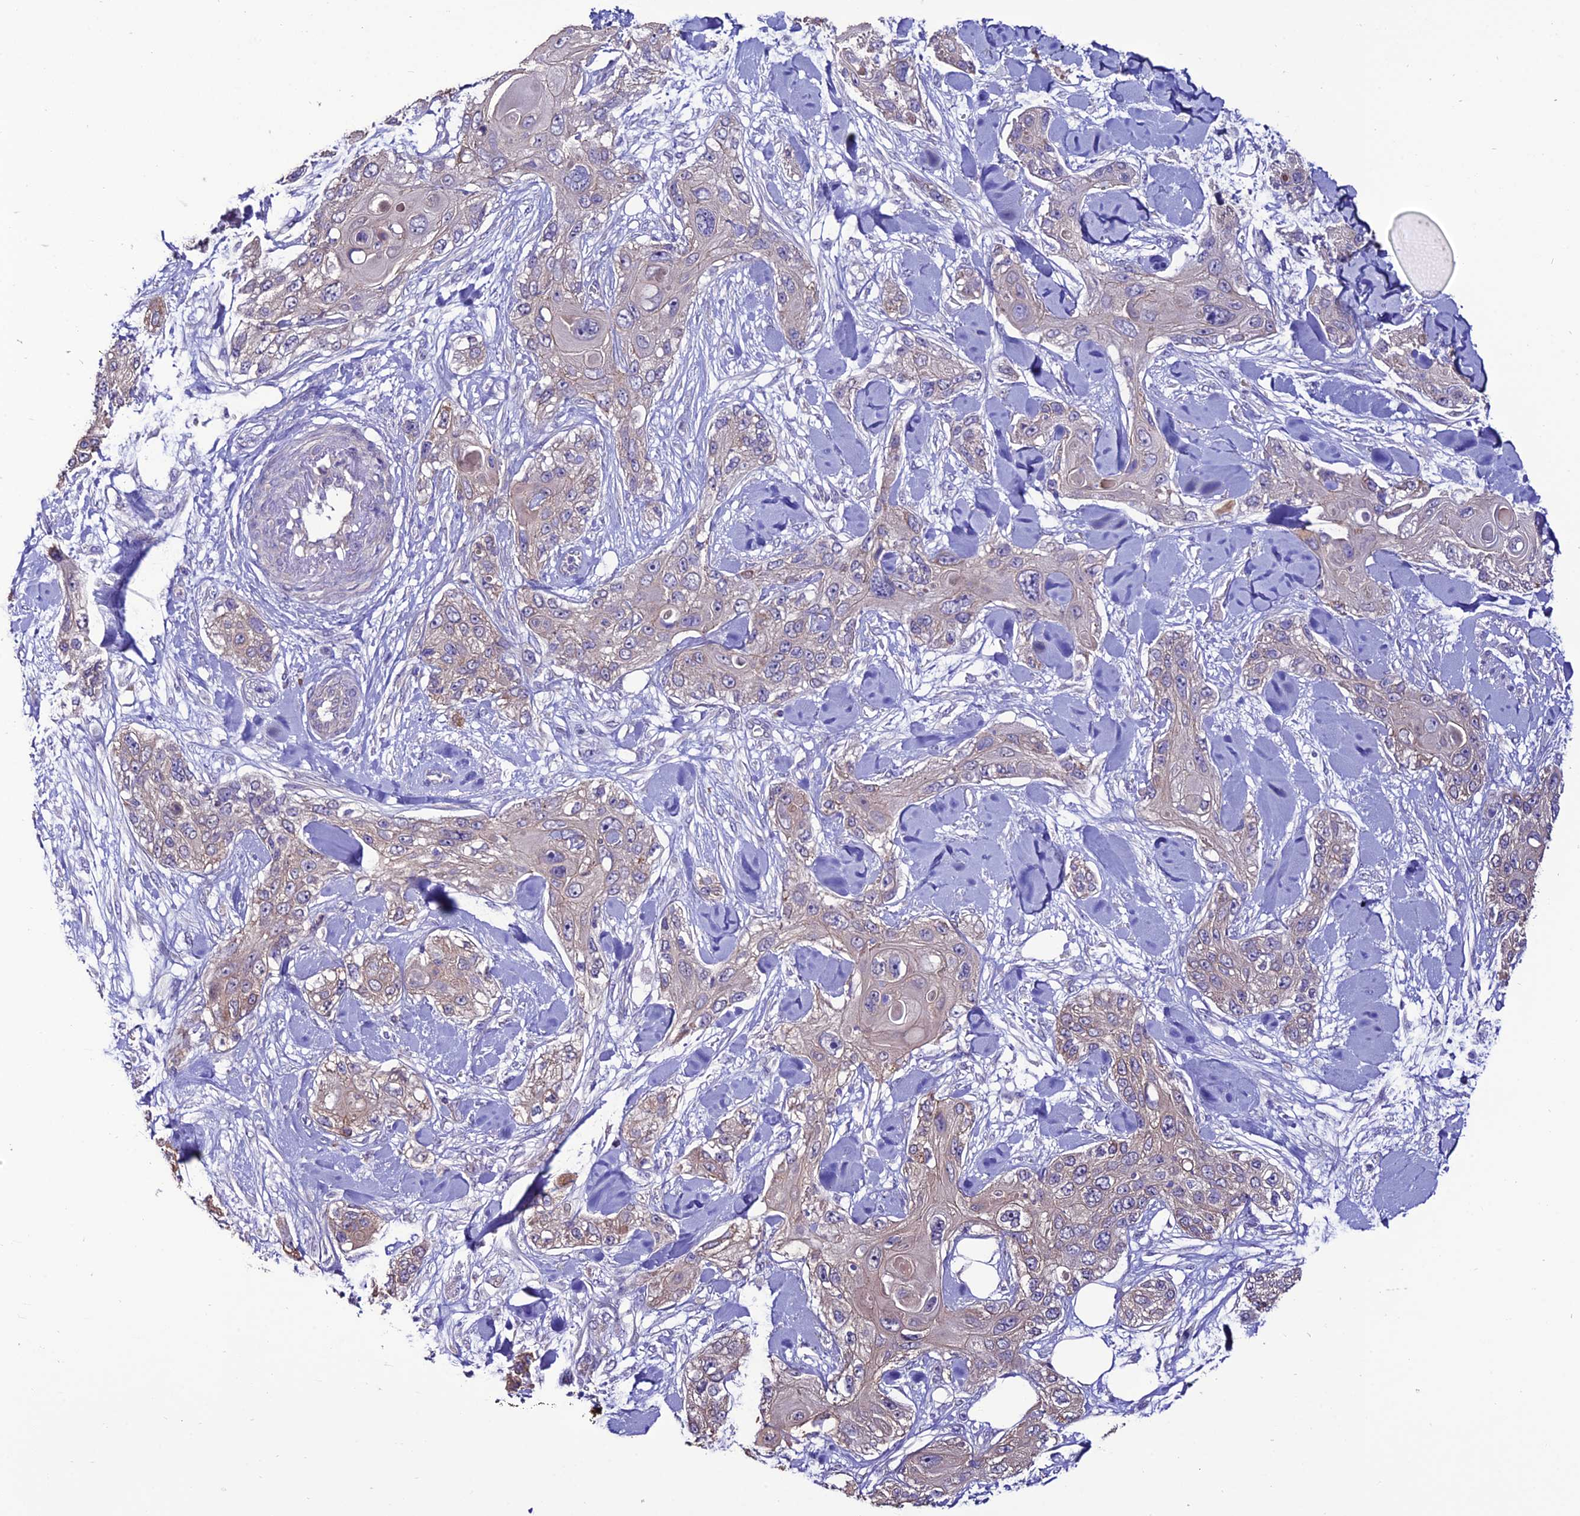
{"staining": {"intensity": "moderate", "quantity": "<25%", "location": "cytoplasmic/membranous"}, "tissue": "skin cancer", "cell_type": "Tumor cells", "image_type": "cancer", "snomed": [{"axis": "morphology", "description": "Normal tissue, NOS"}, {"axis": "morphology", "description": "Squamous cell carcinoma, NOS"}, {"axis": "topography", "description": "Skin"}], "caption": "This is an image of immunohistochemistry staining of squamous cell carcinoma (skin), which shows moderate staining in the cytoplasmic/membranous of tumor cells.", "gene": "HOGA1", "patient": {"sex": "male", "age": 72}}